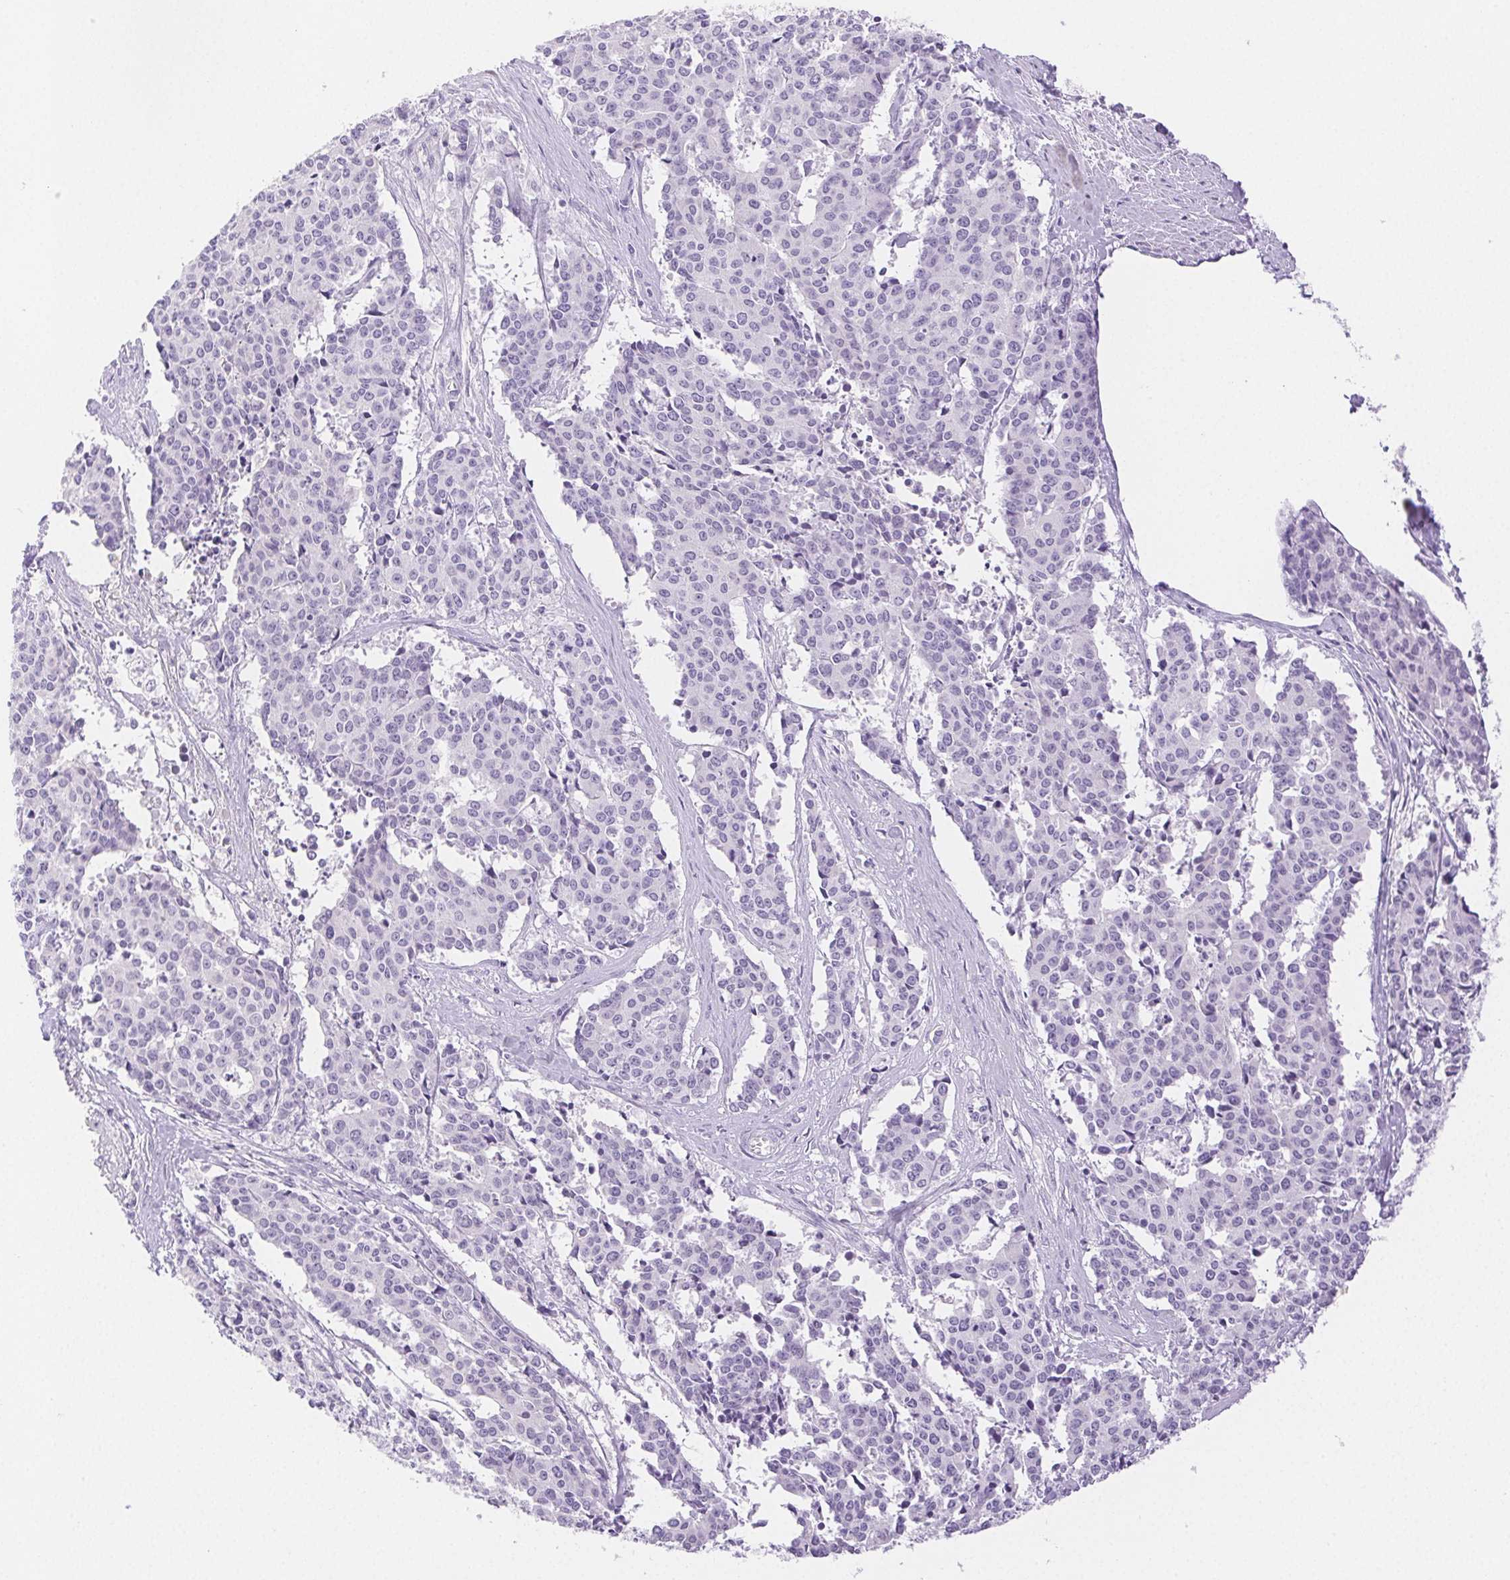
{"staining": {"intensity": "negative", "quantity": "none", "location": "none"}, "tissue": "cervical cancer", "cell_type": "Tumor cells", "image_type": "cancer", "snomed": [{"axis": "morphology", "description": "Squamous cell carcinoma, NOS"}, {"axis": "topography", "description": "Cervix"}], "caption": "Immunohistochemistry (IHC) image of neoplastic tissue: squamous cell carcinoma (cervical) stained with DAB demonstrates no significant protein expression in tumor cells.", "gene": "SPACA4", "patient": {"sex": "female", "age": 28}}